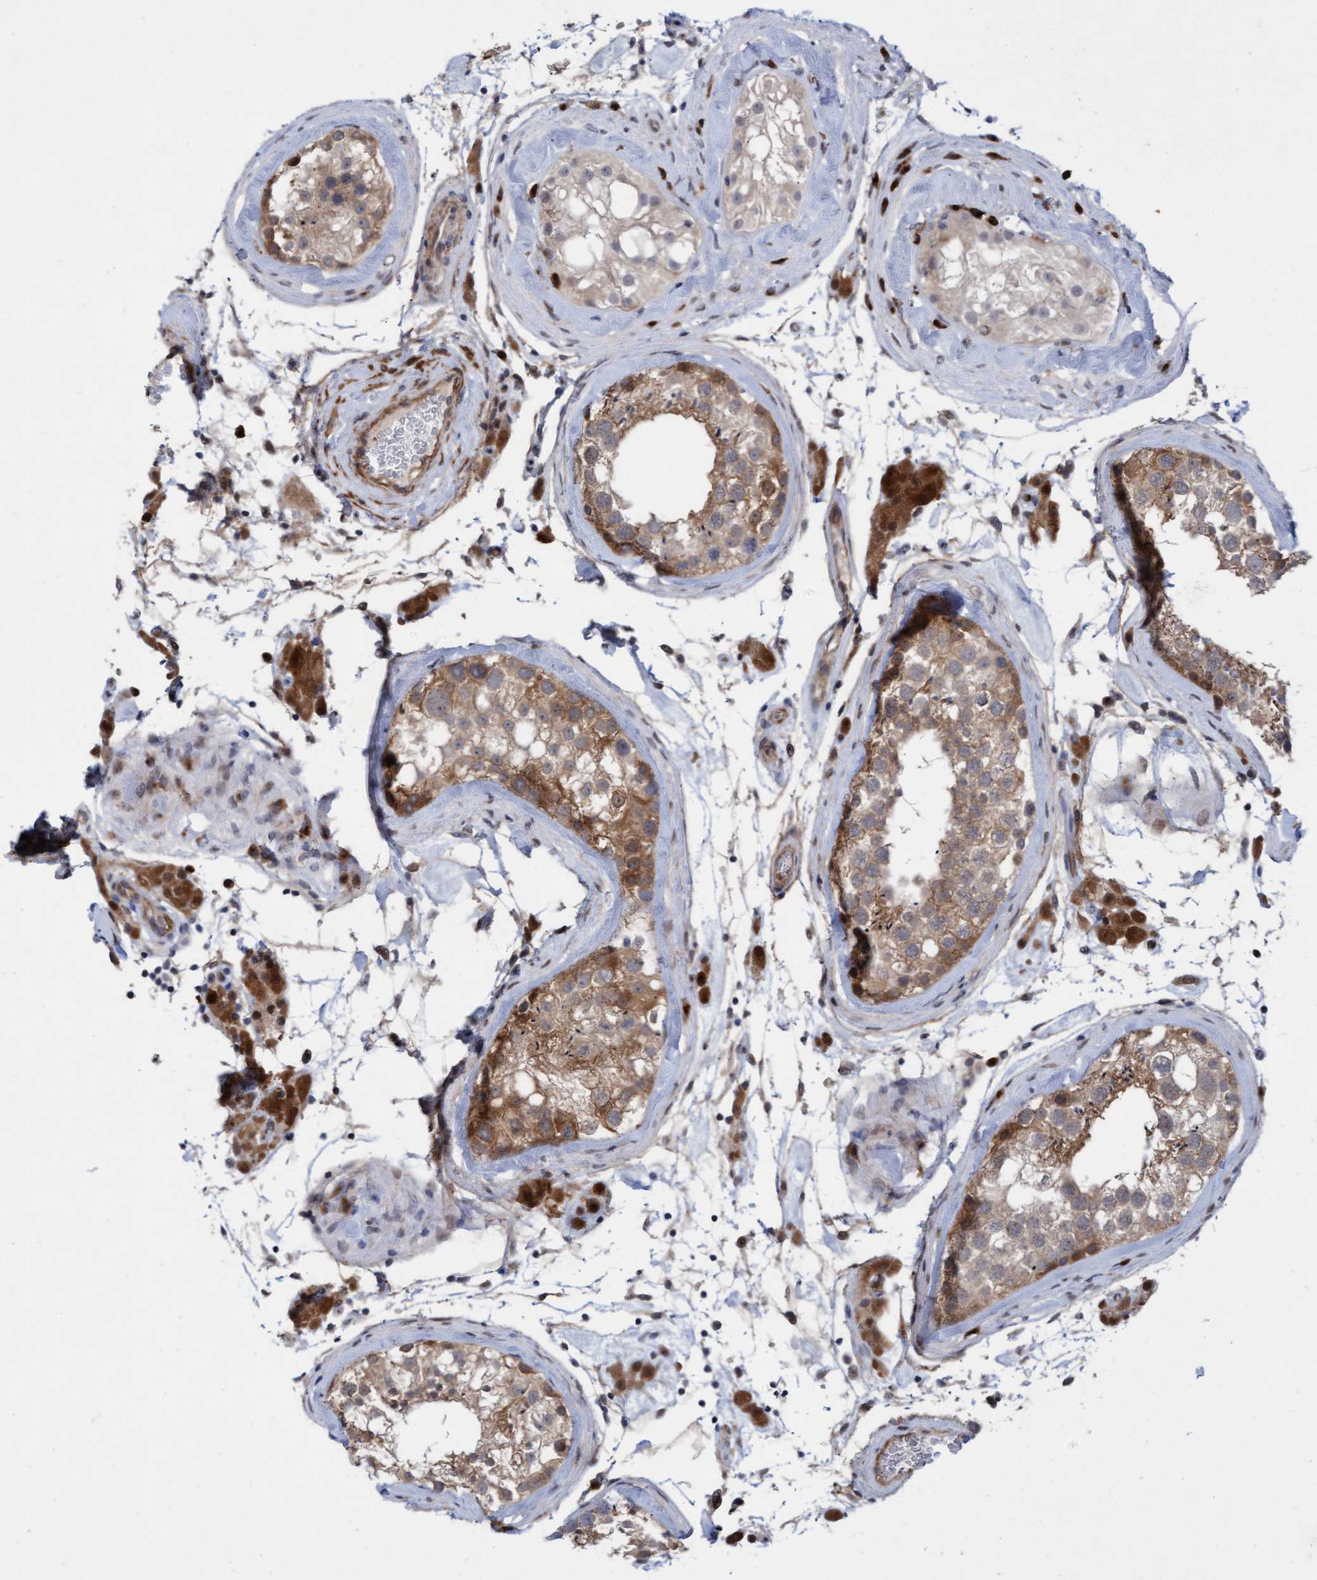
{"staining": {"intensity": "moderate", "quantity": "25%-75%", "location": "cytoplasmic/membranous"}, "tissue": "testis", "cell_type": "Cells in seminiferous ducts", "image_type": "normal", "snomed": [{"axis": "morphology", "description": "Normal tissue, NOS"}, {"axis": "topography", "description": "Testis"}], "caption": "An image of testis stained for a protein exhibits moderate cytoplasmic/membranous brown staining in cells in seminiferous ducts.", "gene": "RAP1GAP2", "patient": {"sex": "male", "age": 46}}